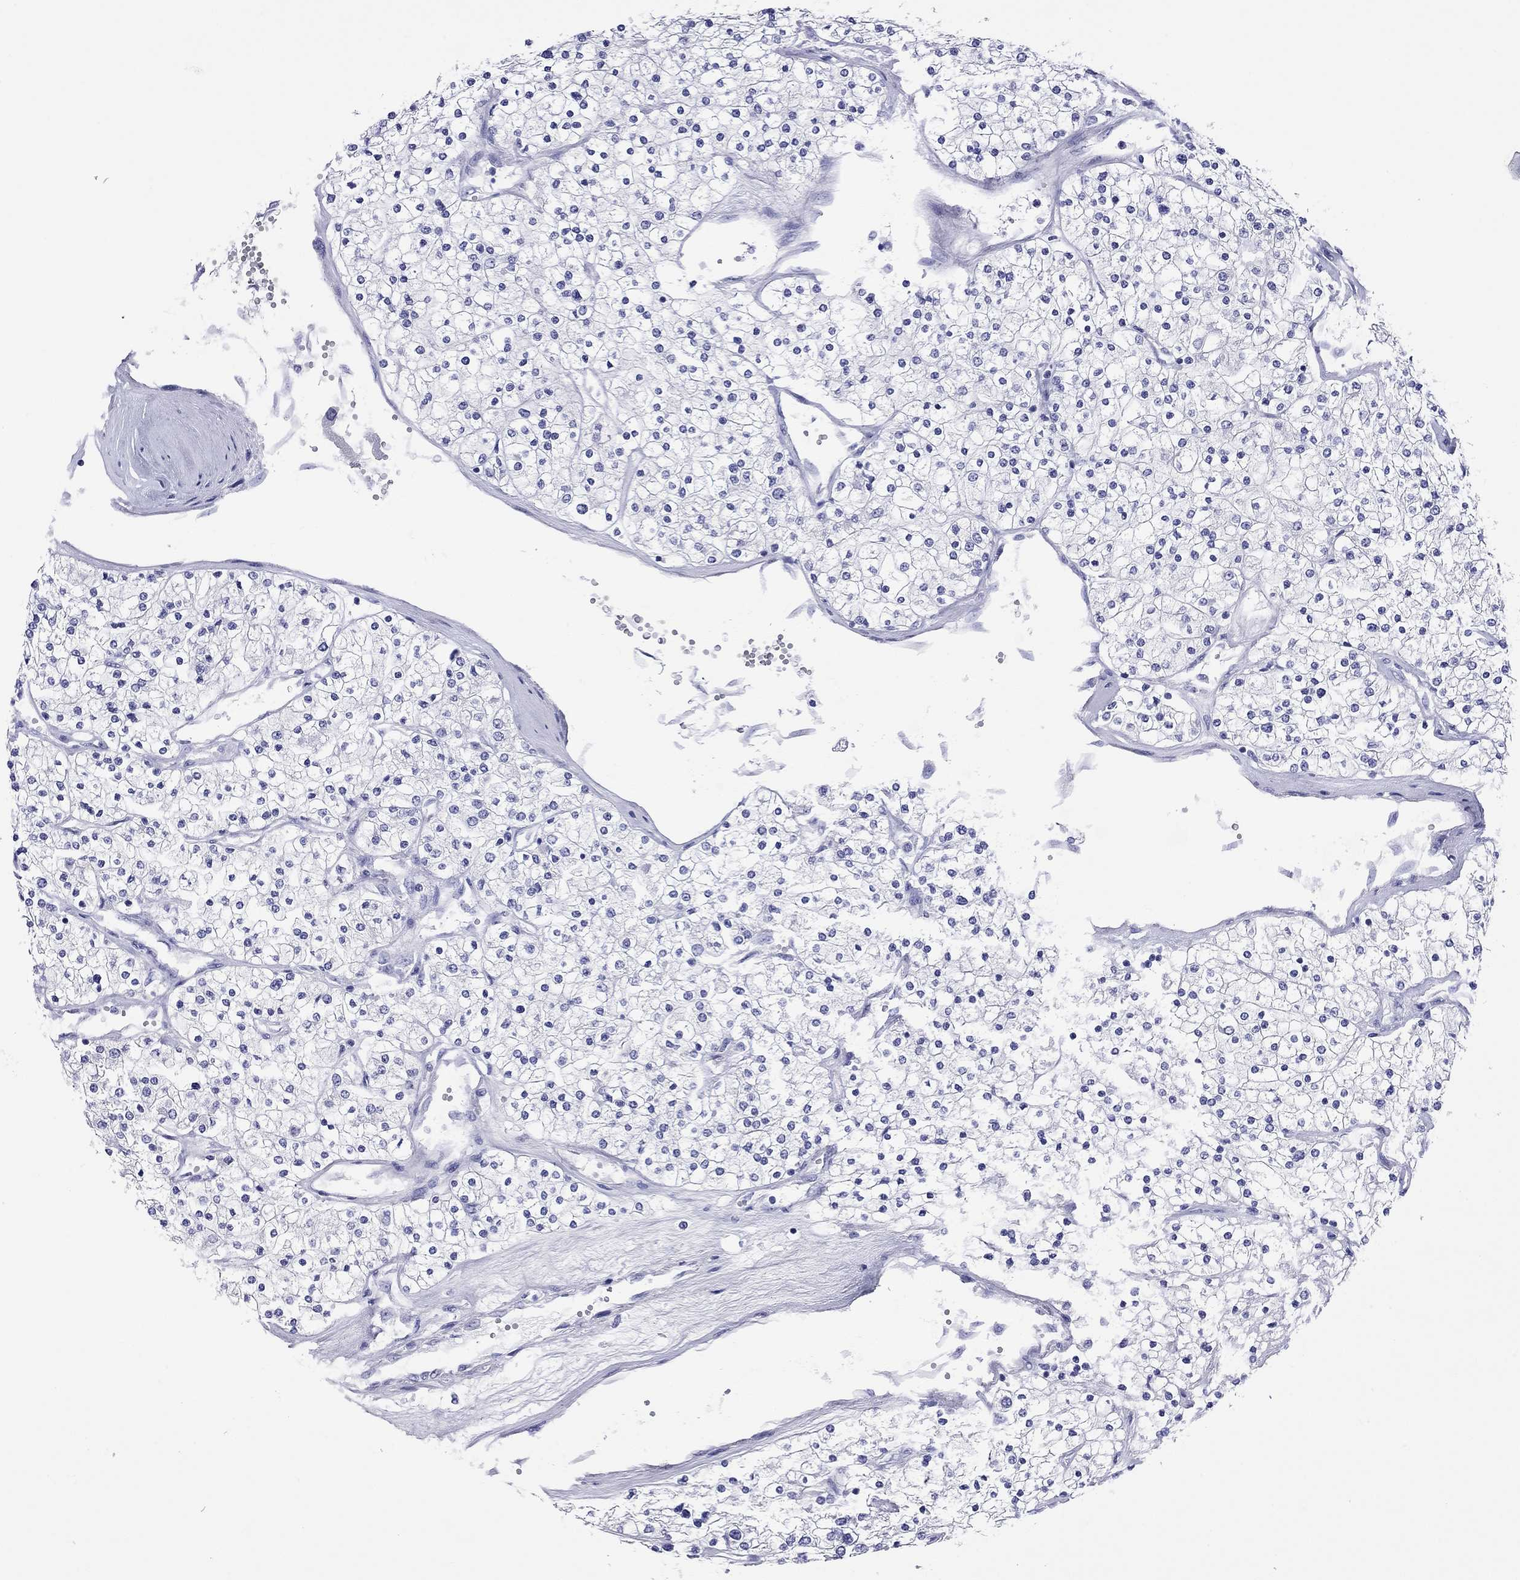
{"staining": {"intensity": "negative", "quantity": "none", "location": "none"}, "tissue": "renal cancer", "cell_type": "Tumor cells", "image_type": "cancer", "snomed": [{"axis": "morphology", "description": "Adenocarcinoma, NOS"}, {"axis": "topography", "description": "Kidney"}], "caption": "Tumor cells are negative for brown protein staining in renal cancer. (DAB (3,3'-diaminobenzidine) IHC with hematoxylin counter stain).", "gene": "FIGLA", "patient": {"sex": "male", "age": 80}}